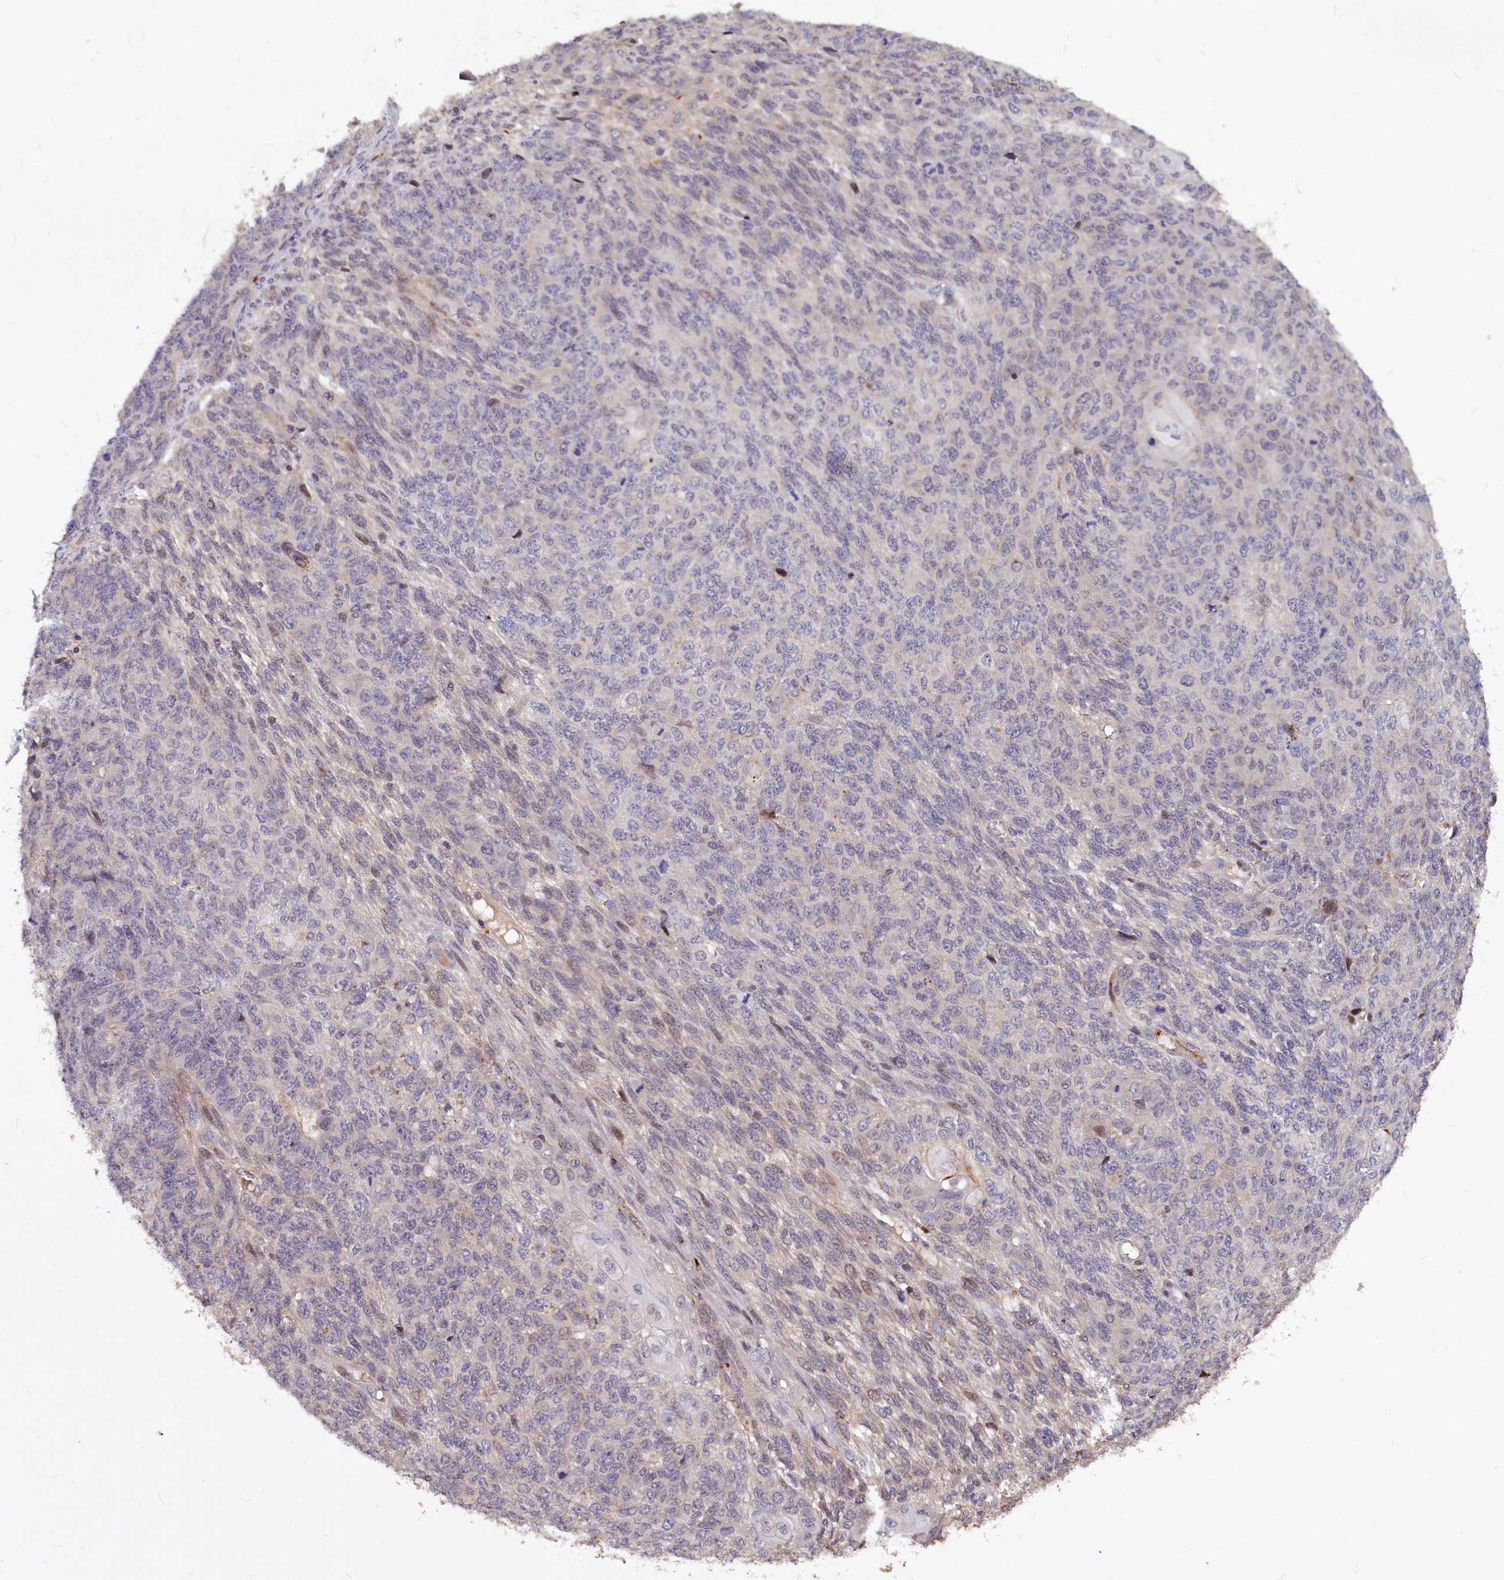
{"staining": {"intensity": "negative", "quantity": "none", "location": "none"}, "tissue": "endometrial cancer", "cell_type": "Tumor cells", "image_type": "cancer", "snomed": [{"axis": "morphology", "description": "Adenocarcinoma, NOS"}, {"axis": "topography", "description": "Endometrium"}], "caption": "Immunohistochemistry (IHC) photomicrograph of human endometrial cancer stained for a protein (brown), which displays no expression in tumor cells.", "gene": "ATG101", "patient": {"sex": "female", "age": 32}}